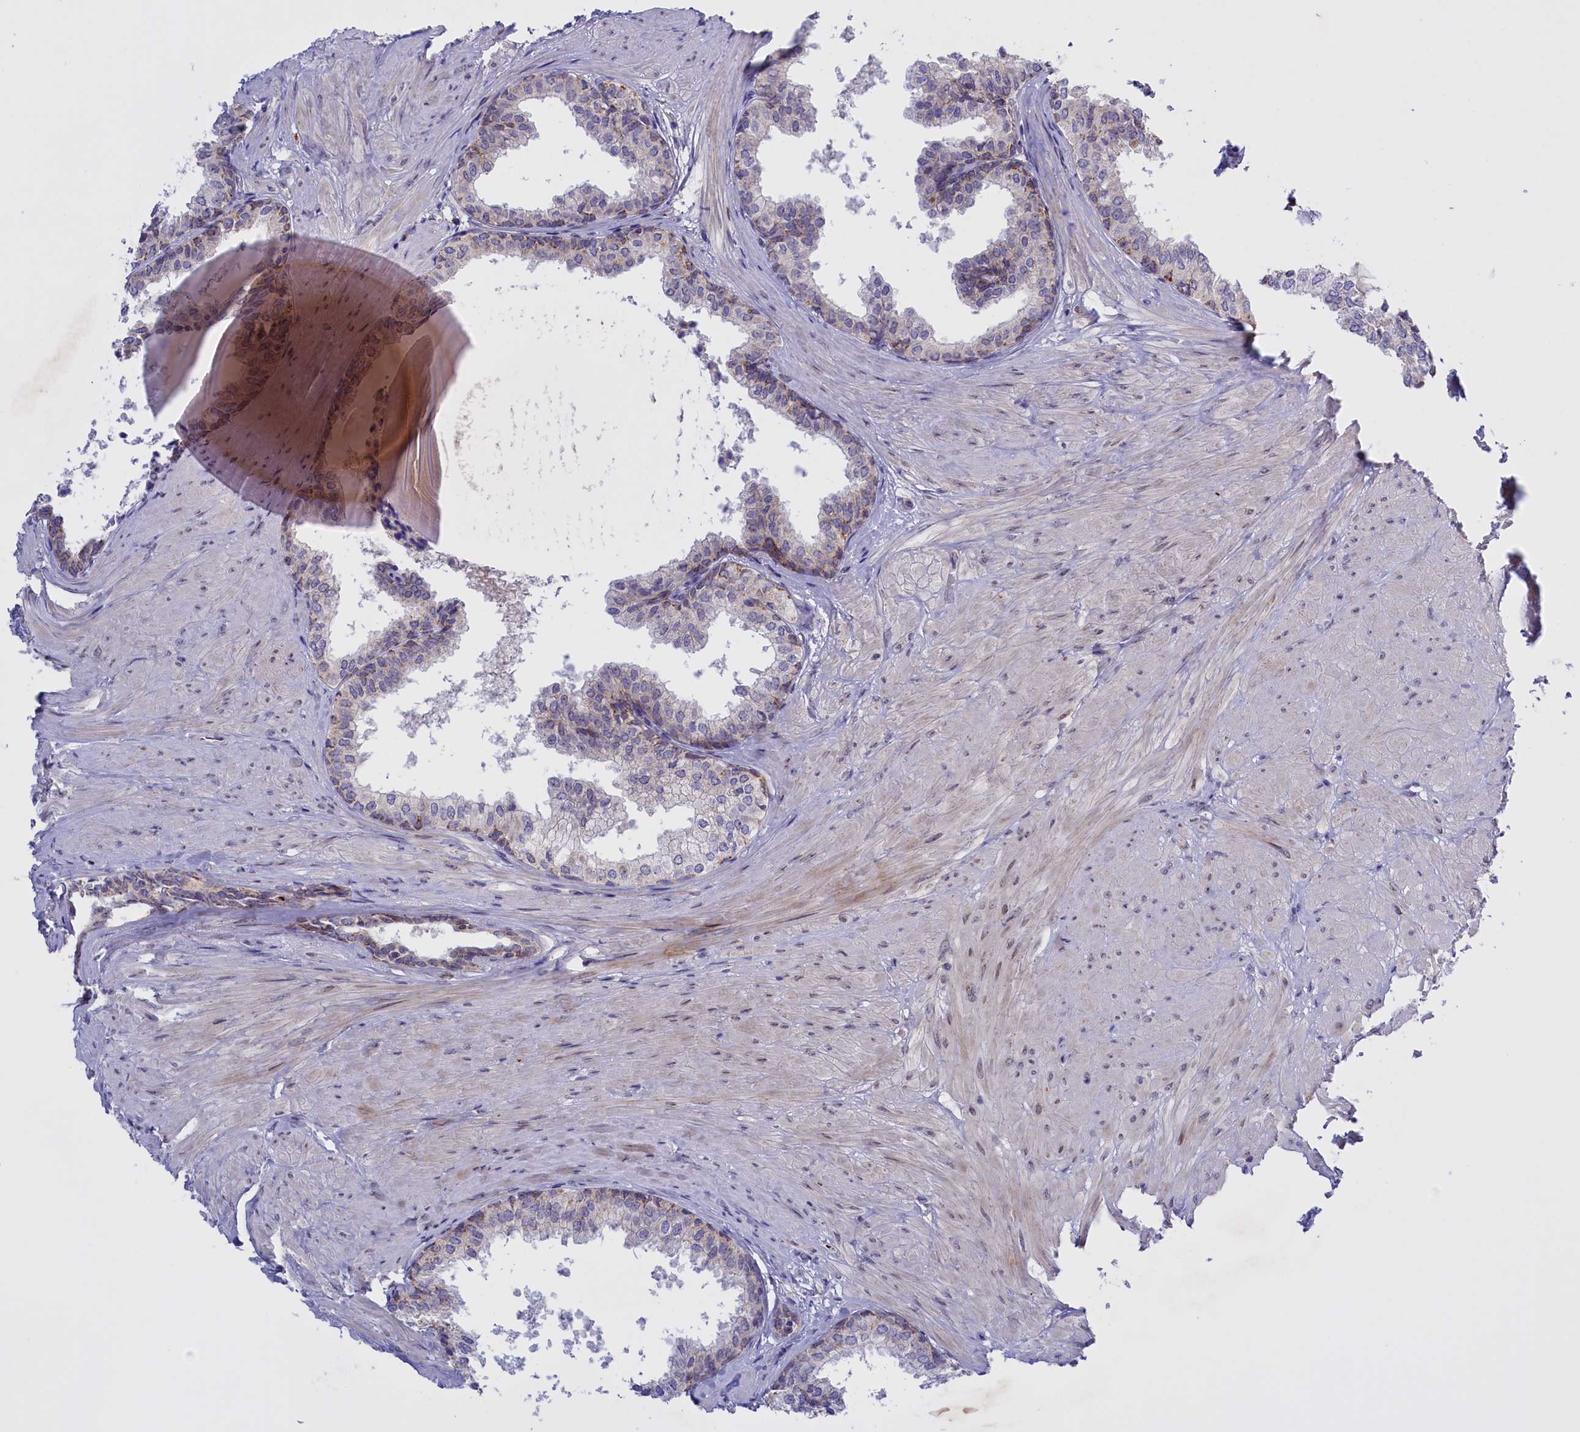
{"staining": {"intensity": "weak", "quantity": "<25%", "location": "cytoplasmic/membranous"}, "tissue": "prostate", "cell_type": "Glandular cells", "image_type": "normal", "snomed": [{"axis": "morphology", "description": "Normal tissue, NOS"}, {"axis": "topography", "description": "Prostate"}], "caption": "Histopathology image shows no protein expression in glandular cells of normal prostate.", "gene": "FAM149B1", "patient": {"sex": "male", "age": 48}}